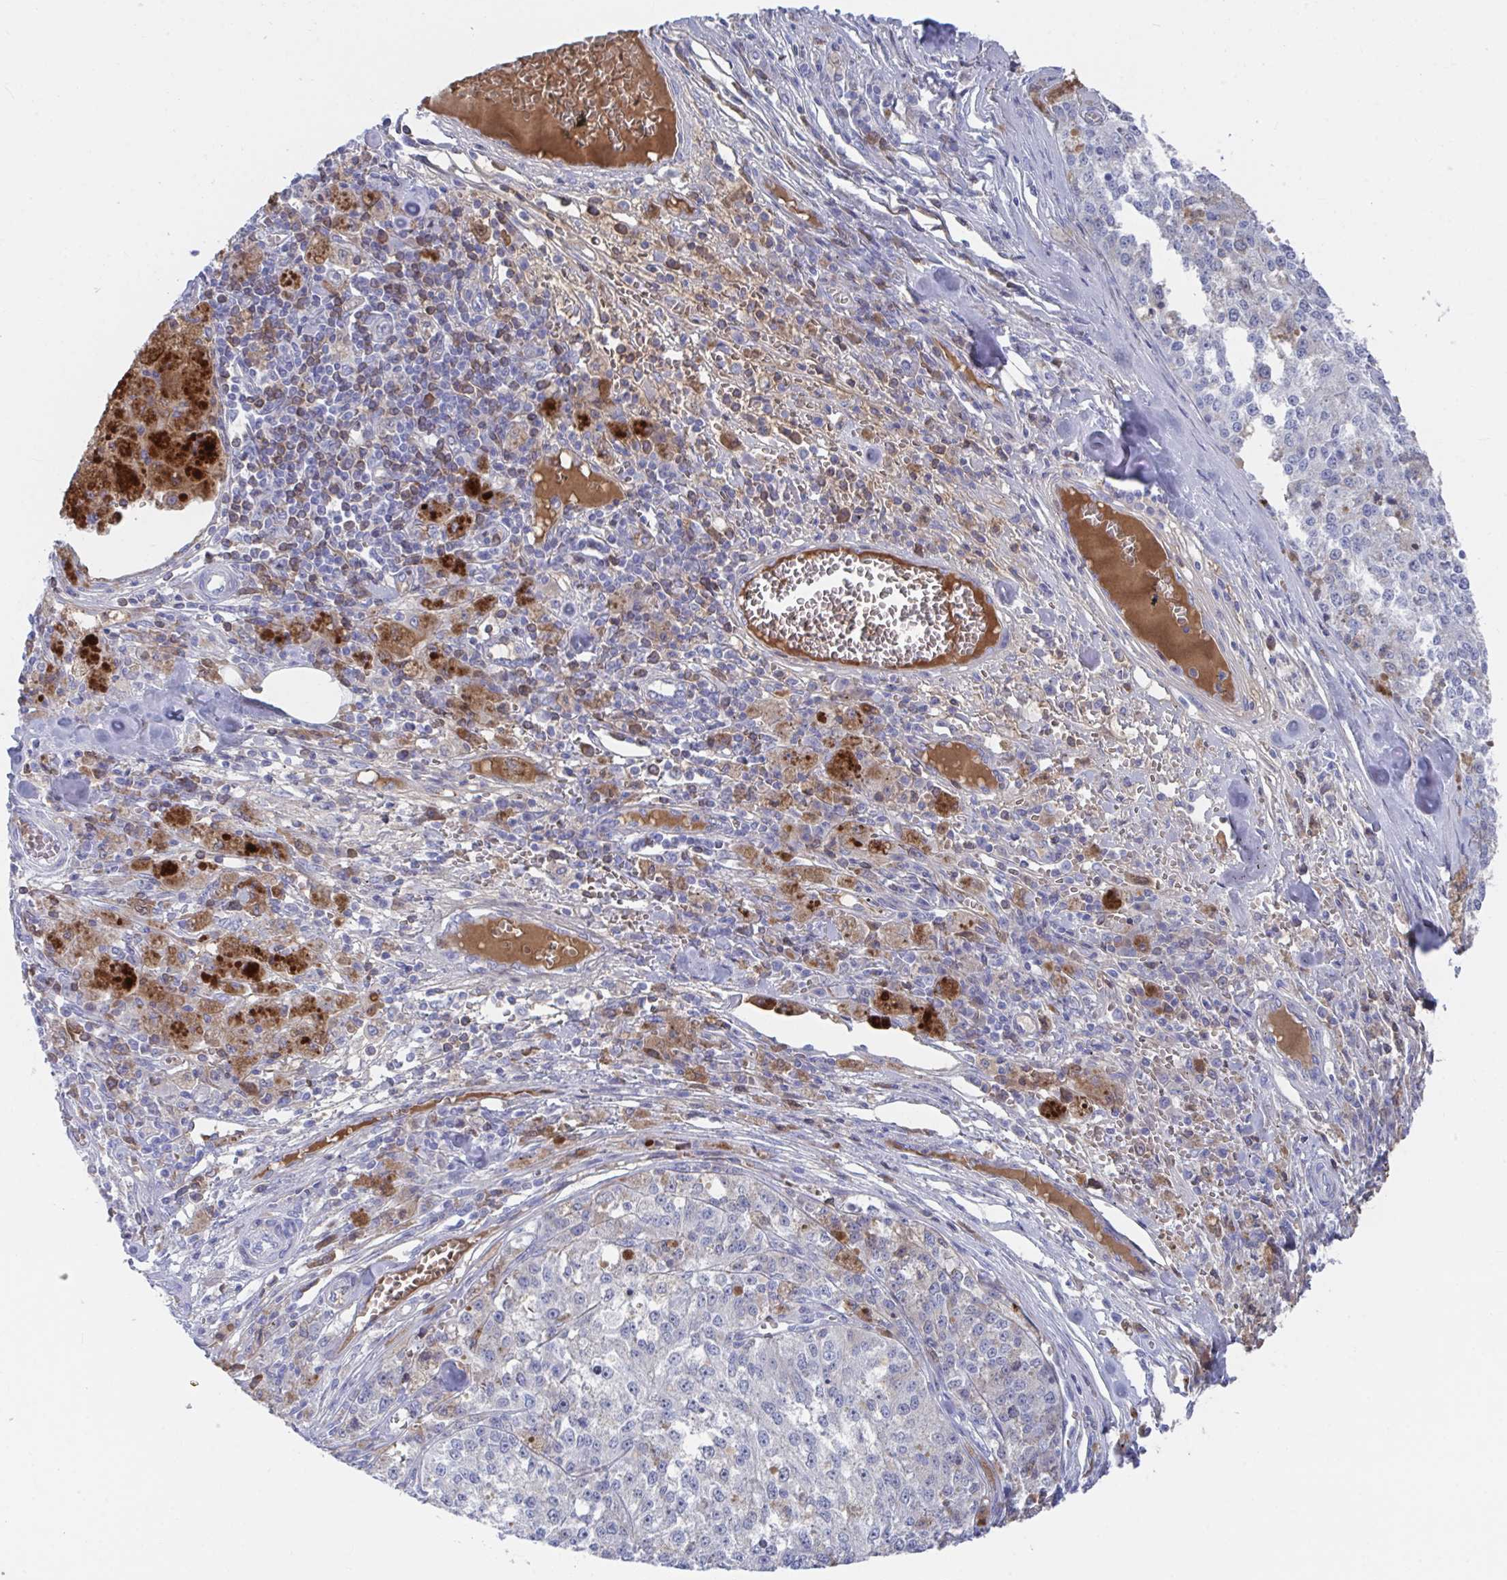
{"staining": {"intensity": "negative", "quantity": "none", "location": "none"}, "tissue": "melanoma", "cell_type": "Tumor cells", "image_type": "cancer", "snomed": [{"axis": "morphology", "description": "Malignant melanoma, Metastatic site"}, {"axis": "topography", "description": "Lymph node"}], "caption": "Tumor cells show no significant expression in malignant melanoma (metastatic site). (DAB (3,3'-diaminobenzidine) IHC visualized using brightfield microscopy, high magnification).", "gene": "TNFAIP6", "patient": {"sex": "female", "age": 64}}